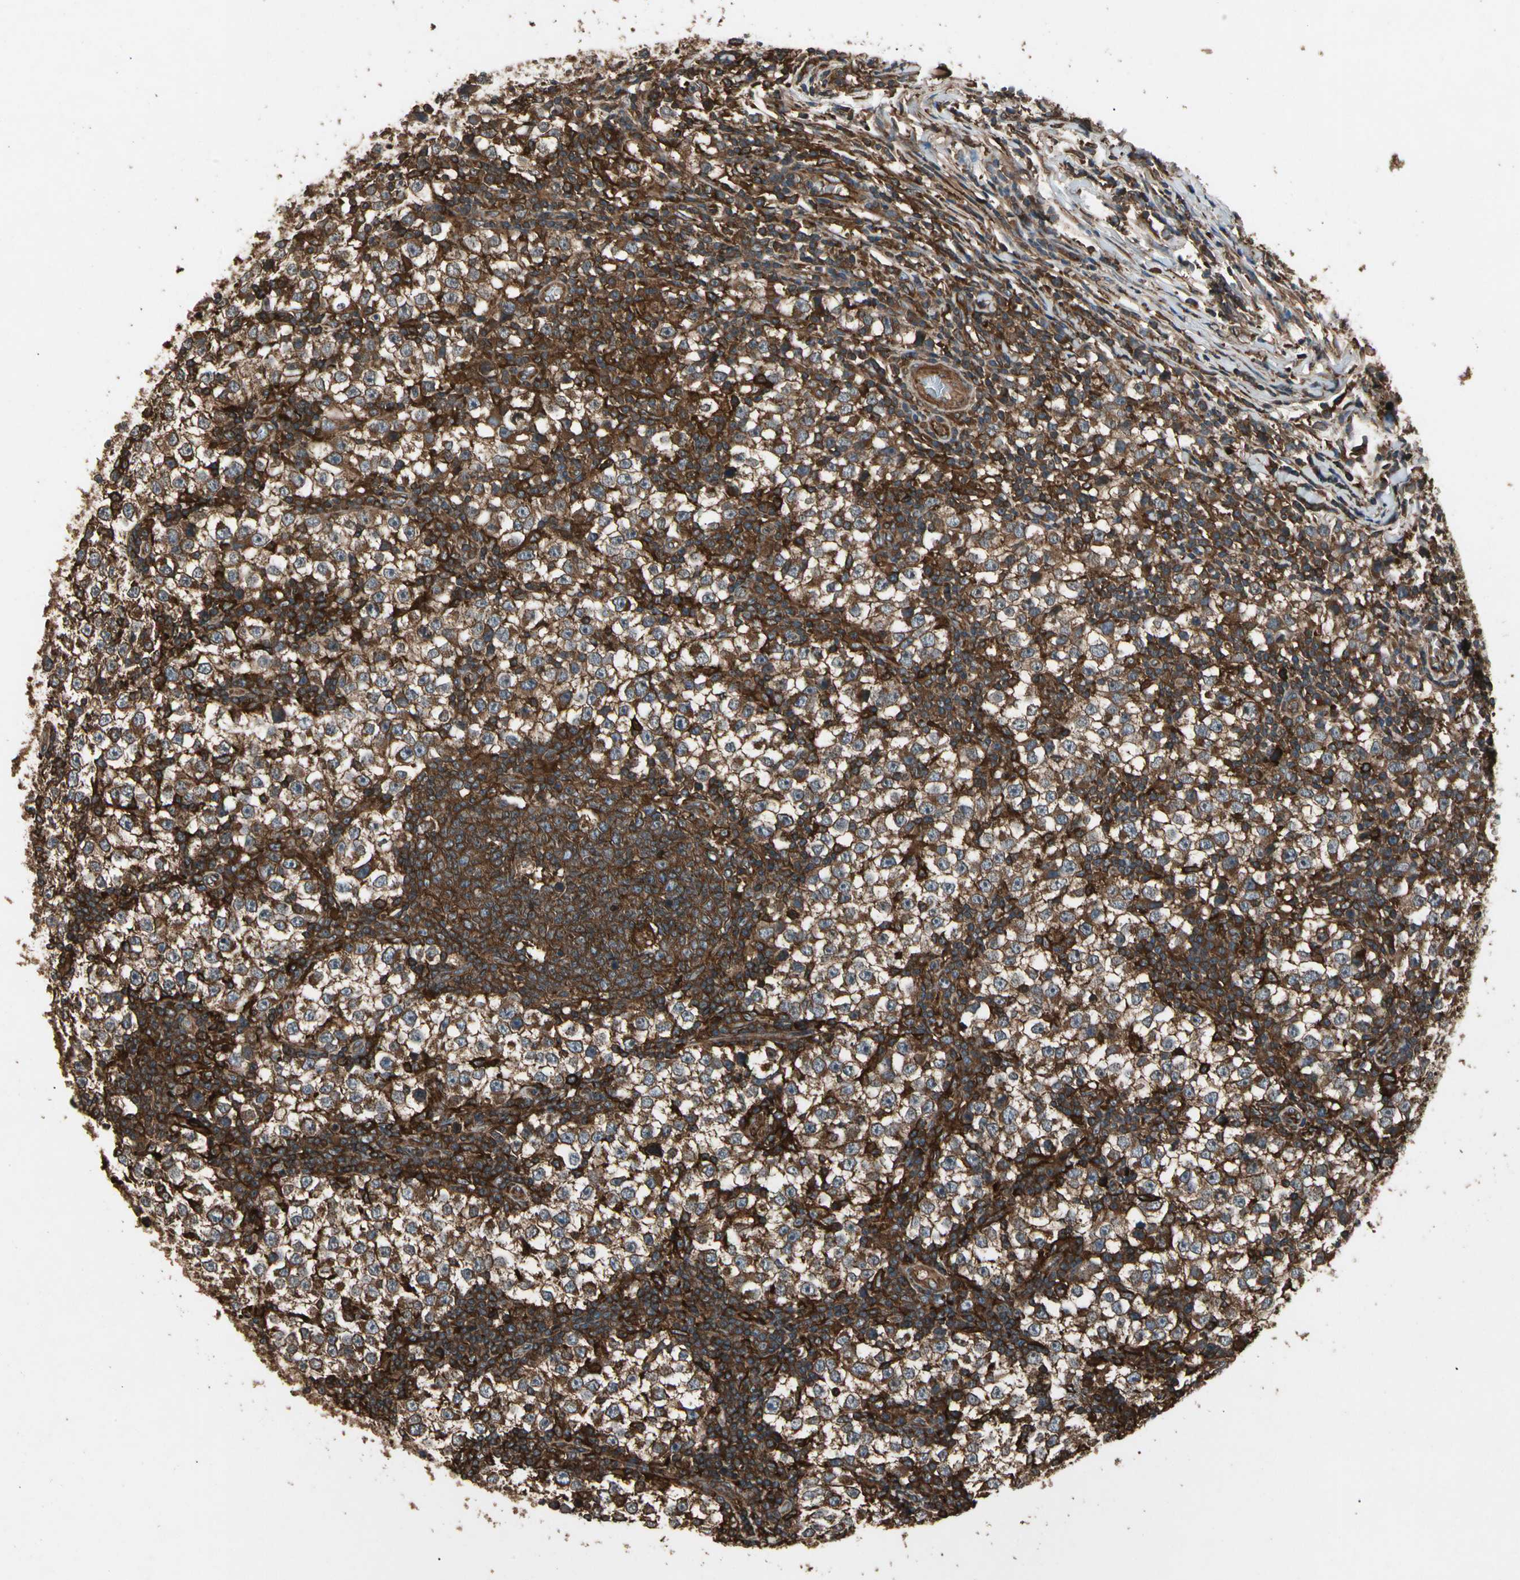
{"staining": {"intensity": "strong", "quantity": ">75%", "location": "cytoplasmic/membranous"}, "tissue": "testis cancer", "cell_type": "Tumor cells", "image_type": "cancer", "snomed": [{"axis": "morphology", "description": "Seminoma, NOS"}, {"axis": "topography", "description": "Testis"}], "caption": "High-magnification brightfield microscopy of testis cancer (seminoma) stained with DAB (3,3'-diaminobenzidine) (brown) and counterstained with hematoxylin (blue). tumor cells exhibit strong cytoplasmic/membranous staining is identified in approximately>75% of cells.", "gene": "AGBL2", "patient": {"sex": "male", "age": 65}}